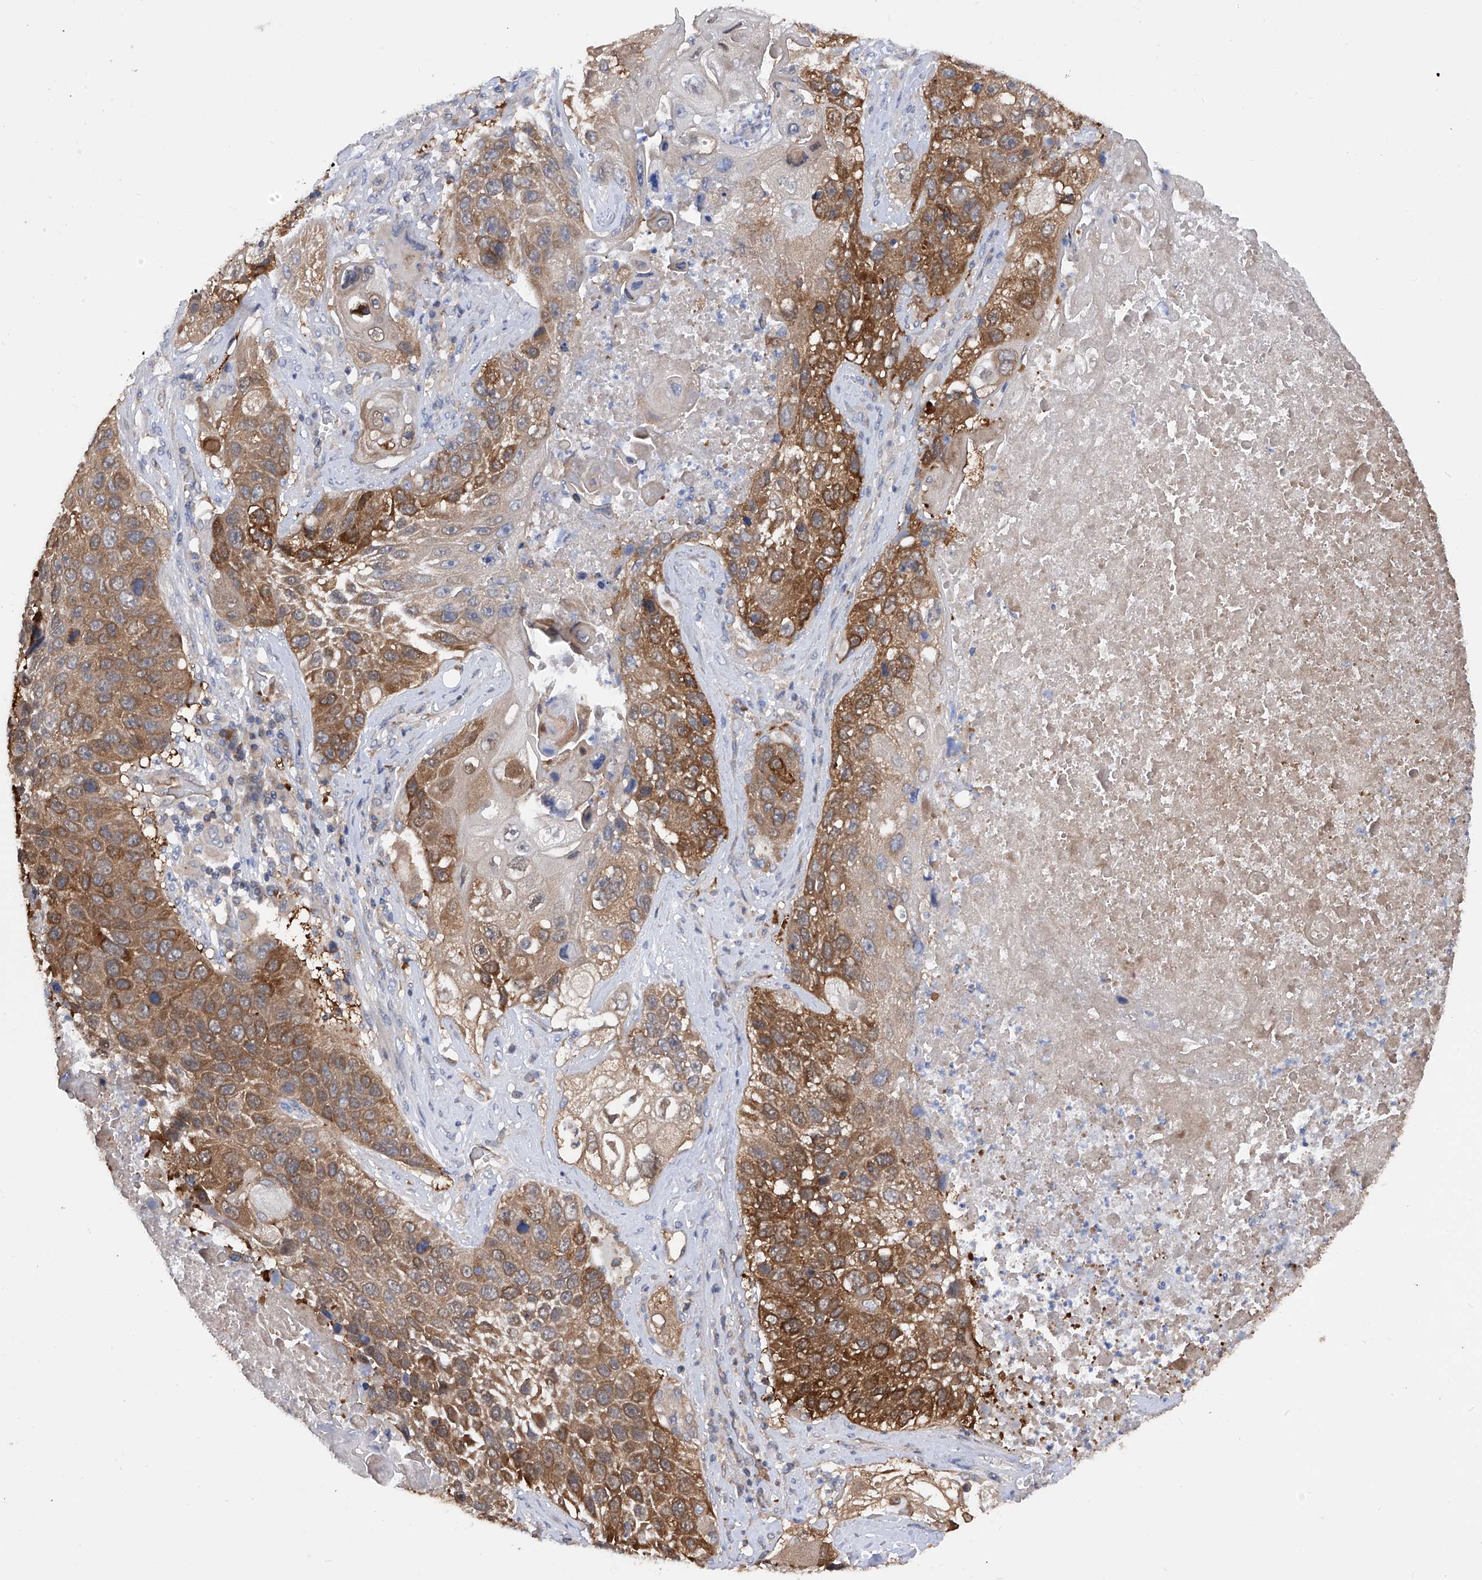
{"staining": {"intensity": "moderate", "quantity": ">75%", "location": "cytoplasmic/membranous"}, "tissue": "lung cancer", "cell_type": "Tumor cells", "image_type": "cancer", "snomed": [{"axis": "morphology", "description": "Squamous cell carcinoma, NOS"}, {"axis": "topography", "description": "Lung"}], "caption": "About >75% of tumor cells in lung cancer (squamous cell carcinoma) demonstrate moderate cytoplasmic/membranous protein expression as visualized by brown immunohistochemical staining.", "gene": "NUDT17", "patient": {"sex": "male", "age": 61}}